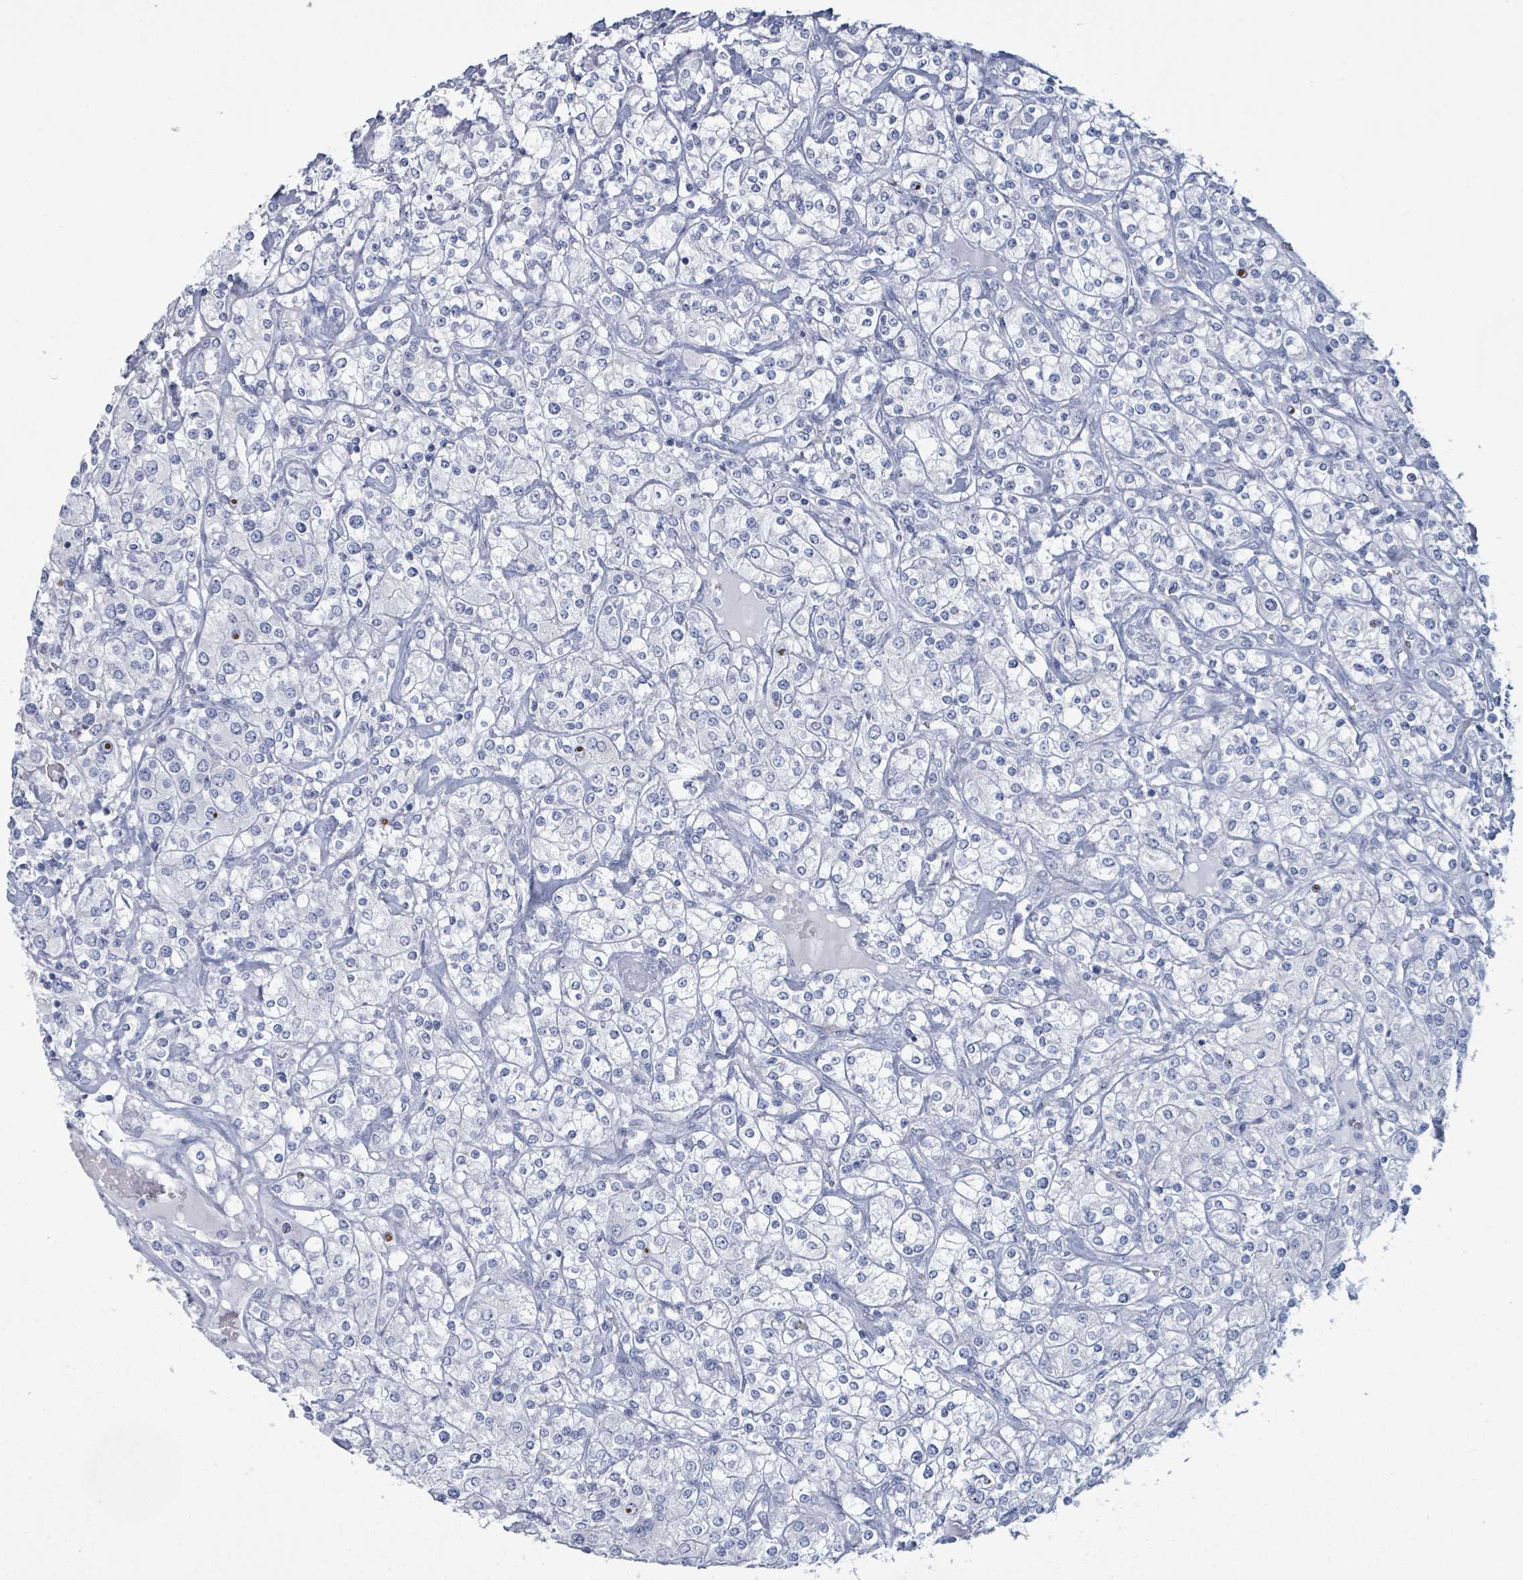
{"staining": {"intensity": "negative", "quantity": "none", "location": "none"}, "tissue": "renal cancer", "cell_type": "Tumor cells", "image_type": "cancer", "snomed": [{"axis": "morphology", "description": "Adenocarcinoma, NOS"}, {"axis": "topography", "description": "Kidney"}], "caption": "Renal adenocarcinoma was stained to show a protein in brown. There is no significant expression in tumor cells.", "gene": "PGA3", "patient": {"sex": "male", "age": 77}}